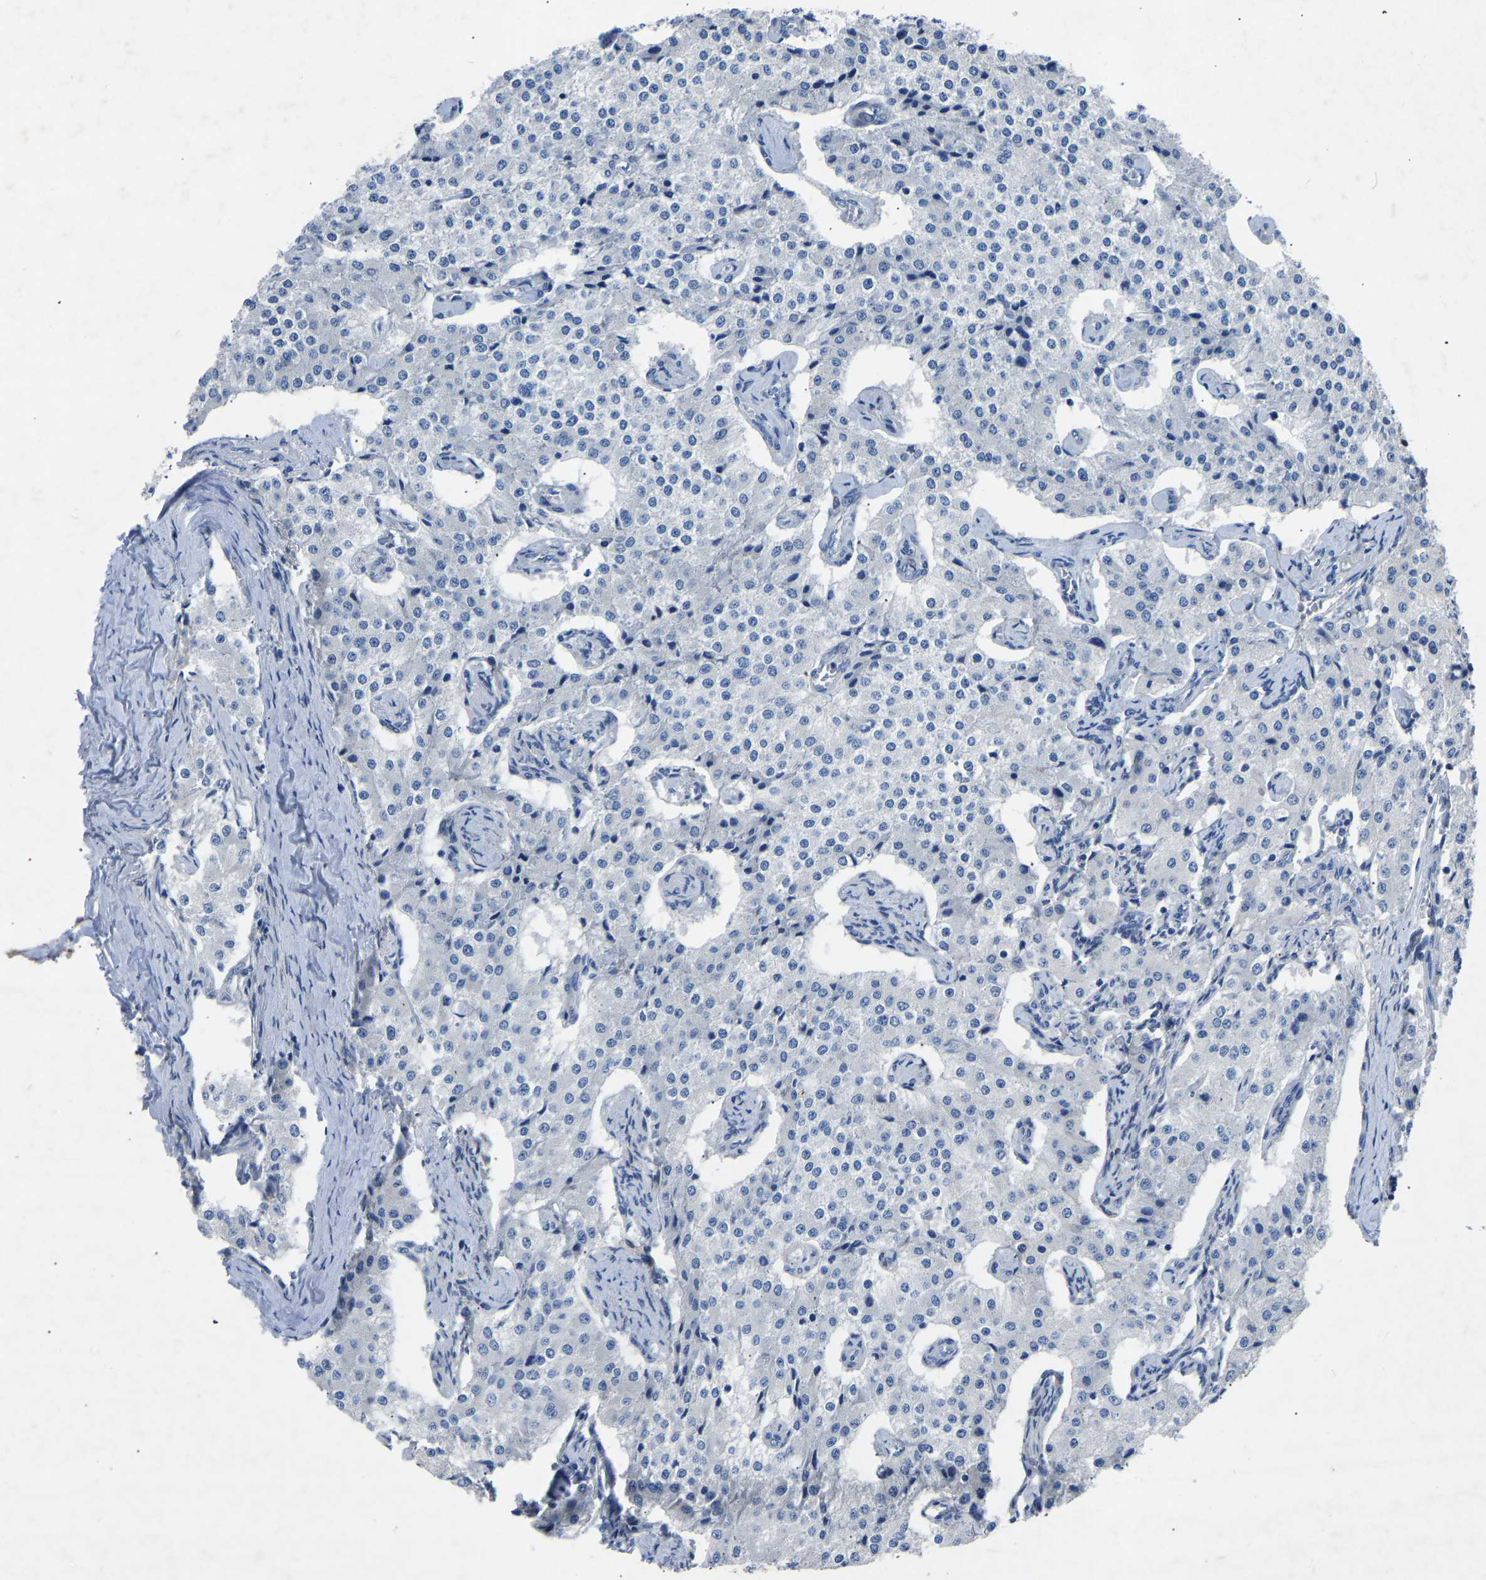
{"staining": {"intensity": "negative", "quantity": "none", "location": "none"}, "tissue": "carcinoid", "cell_type": "Tumor cells", "image_type": "cancer", "snomed": [{"axis": "morphology", "description": "Carcinoid, malignant, NOS"}, {"axis": "topography", "description": "Colon"}], "caption": "Human malignant carcinoid stained for a protein using IHC demonstrates no staining in tumor cells.", "gene": "RBP1", "patient": {"sex": "female", "age": 52}}